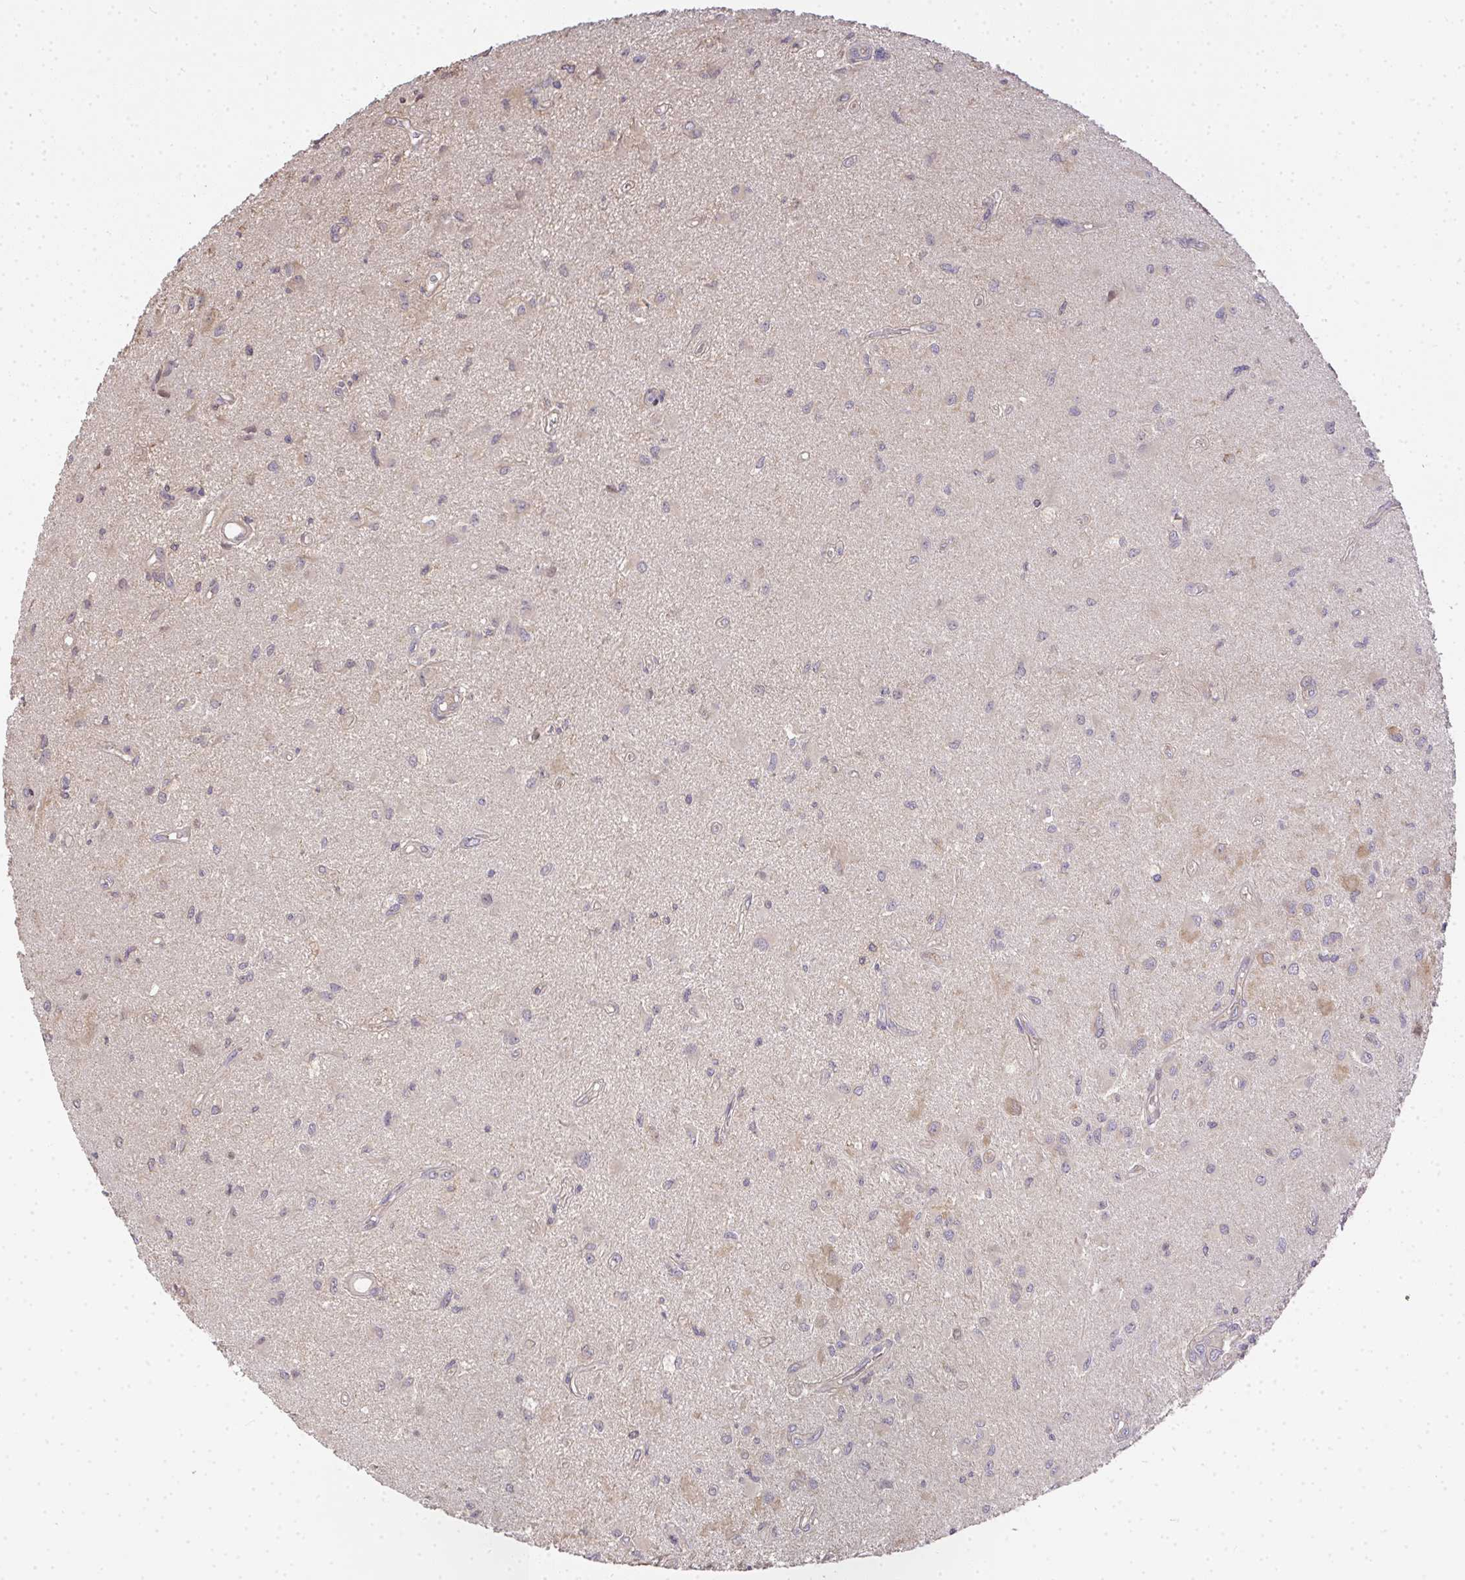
{"staining": {"intensity": "moderate", "quantity": "<25%", "location": "cytoplasmic/membranous"}, "tissue": "glioma", "cell_type": "Tumor cells", "image_type": "cancer", "snomed": [{"axis": "morphology", "description": "Glioma, malignant, High grade"}, {"axis": "topography", "description": "Brain"}], "caption": "Immunohistochemistry (IHC) (DAB (3,3'-diaminobenzidine)) staining of human malignant high-grade glioma reveals moderate cytoplasmic/membranous protein expression in about <25% of tumor cells. (DAB = brown stain, brightfield microscopy at high magnification).", "gene": "EEF1AKMT1", "patient": {"sex": "male", "age": 67}}